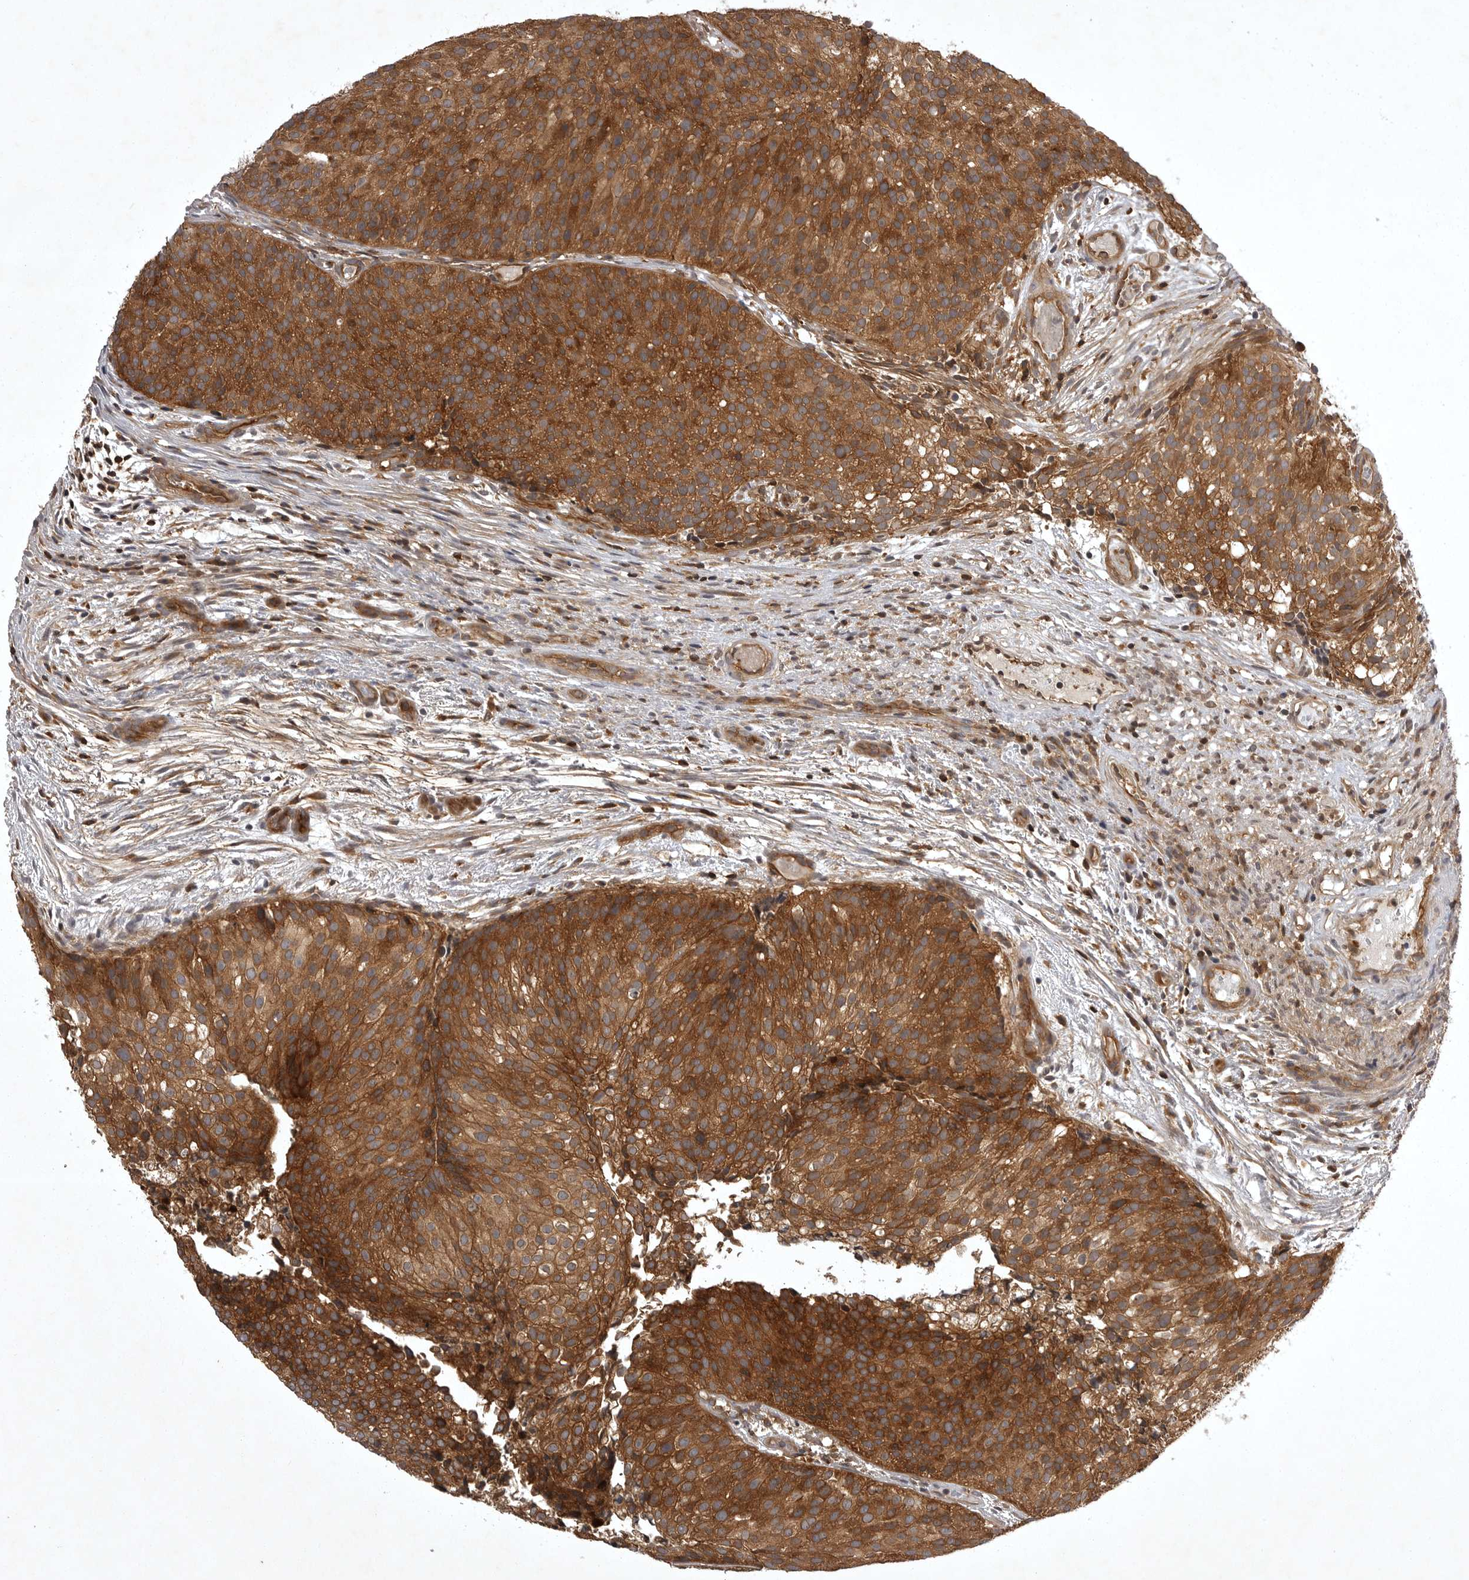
{"staining": {"intensity": "strong", "quantity": ">75%", "location": "cytoplasmic/membranous"}, "tissue": "urothelial cancer", "cell_type": "Tumor cells", "image_type": "cancer", "snomed": [{"axis": "morphology", "description": "Urothelial carcinoma, Low grade"}, {"axis": "topography", "description": "Urinary bladder"}], "caption": "A brown stain highlights strong cytoplasmic/membranous staining of a protein in human urothelial cancer tumor cells.", "gene": "STK24", "patient": {"sex": "male", "age": 86}}